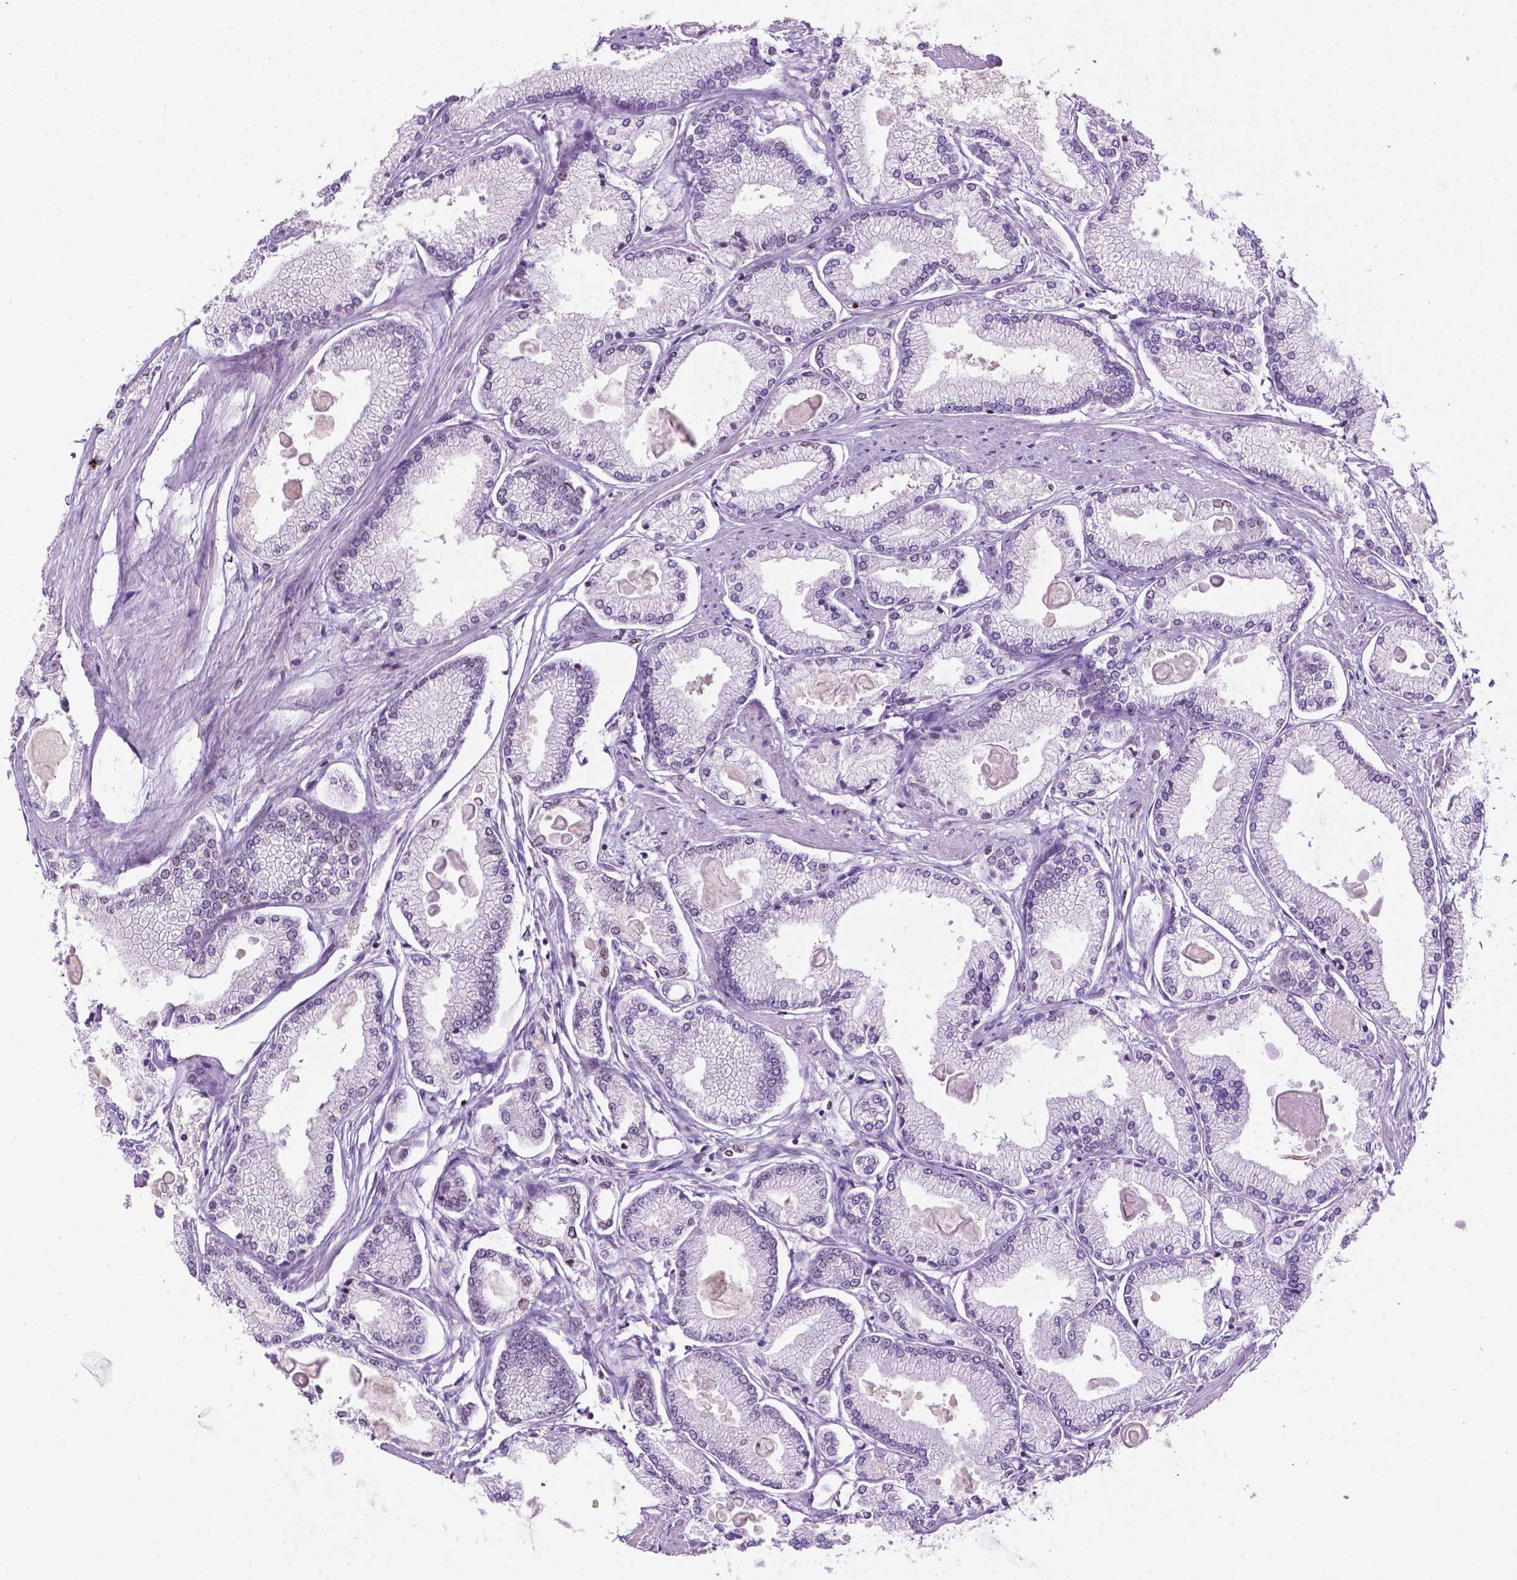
{"staining": {"intensity": "negative", "quantity": "none", "location": "none"}, "tissue": "prostate cancer", "cell_type": "Tumor cells", "image_type": "cancer", "snomed": [{"axis": "morphology", "description": "Adenocarcinoma, High grade"}, {"axis": "topography", "description": "Prostate"}], "caption": "Tumor cells show no significant protein expression in prostate cancer. (Brightfield microscopy of DAB (3,3'-diaminobenzidine) immunohistochemistry at high magnification).", "gene": "COL23A1", "patient": {"sex": "male", "age": 68}}